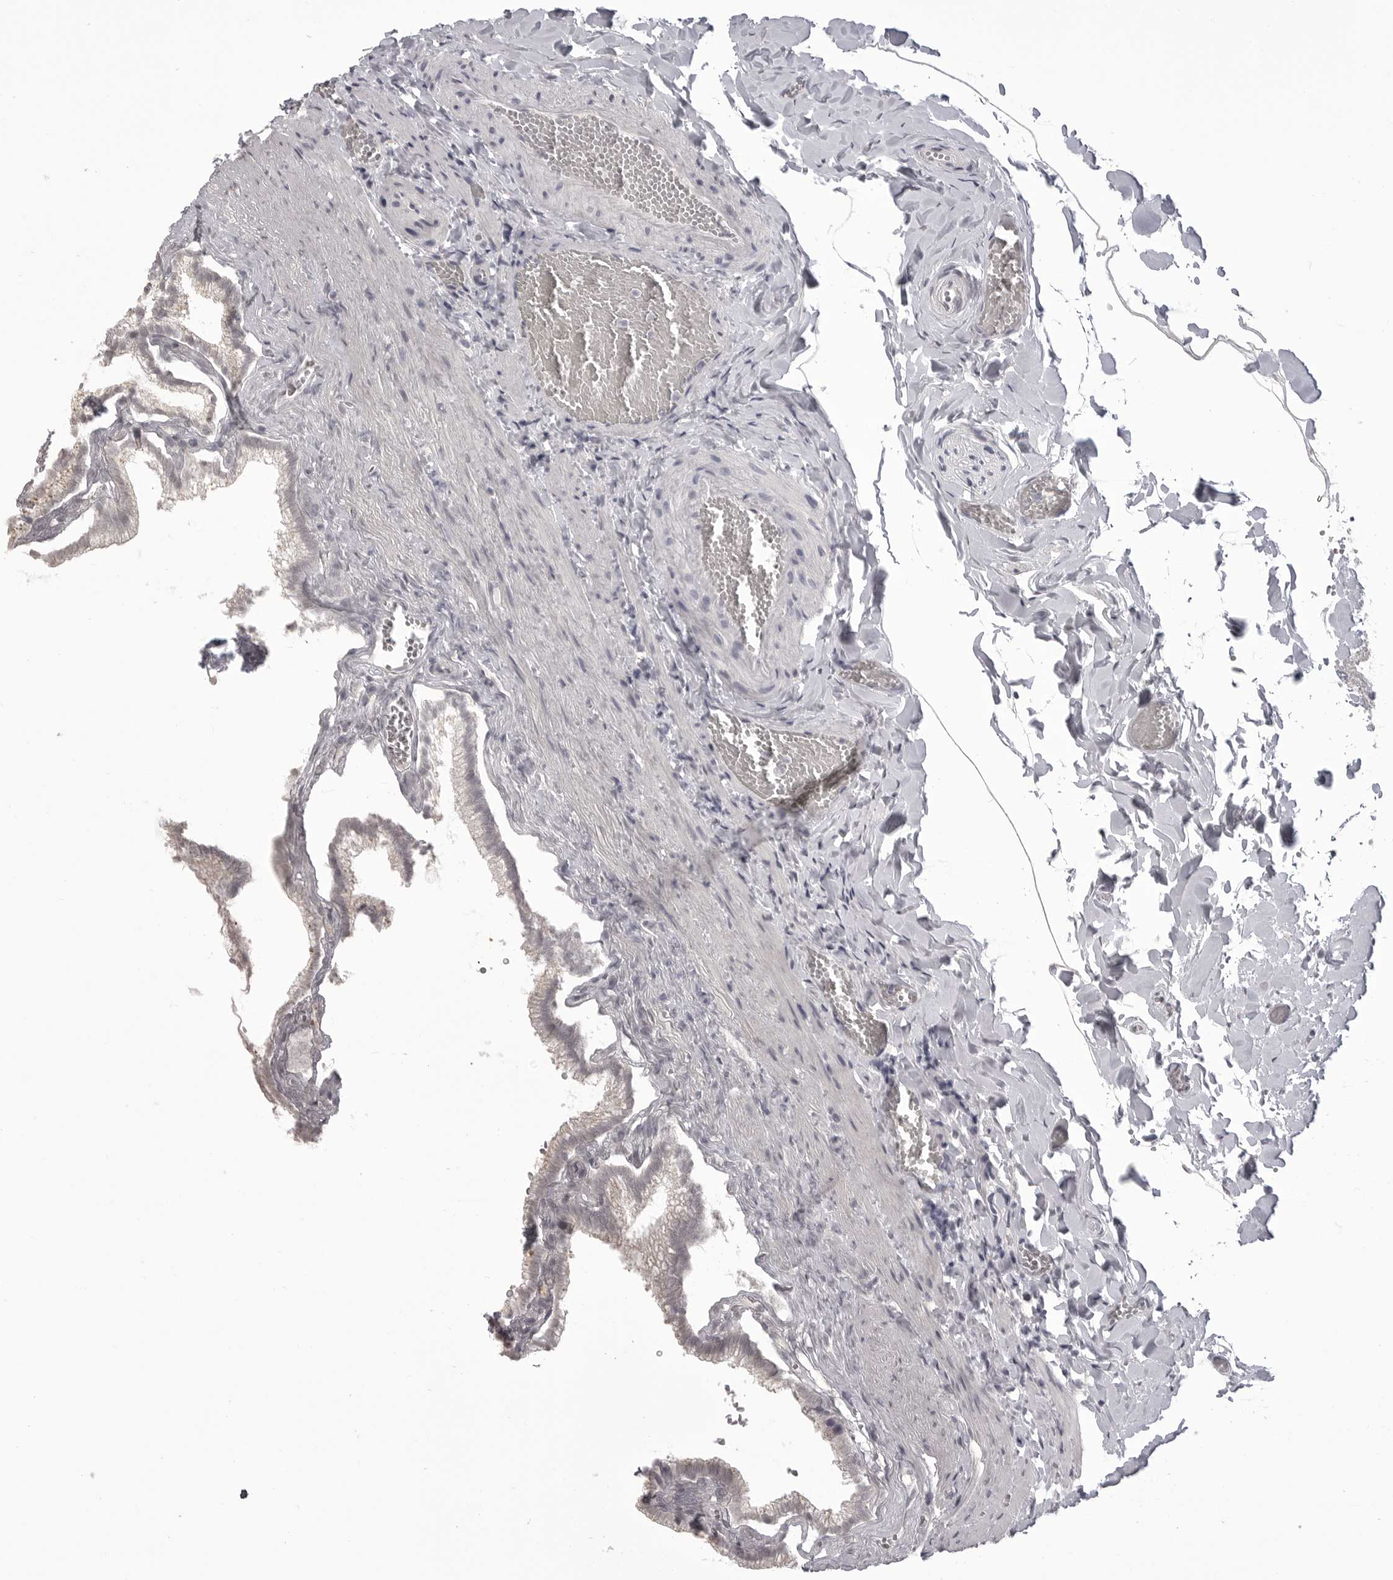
{"staining": {"intensity": "negative", "quantity": "none", "location": "none"}, "tissue": "gallbladder", "cell_type": "Glandular cells", "image_type": "normal", "snomed": [{"axis": "morphology", "description": "Normal tissue, NOS"}, {"axis": "topography", "description": "Gallbladder"}], "caption": "The immunohistochemistry micrograph has no significant staining in glandular cells of gallbladder.", "gene": "TIMP1", "patient": {"sex": "male", "age": 38}}